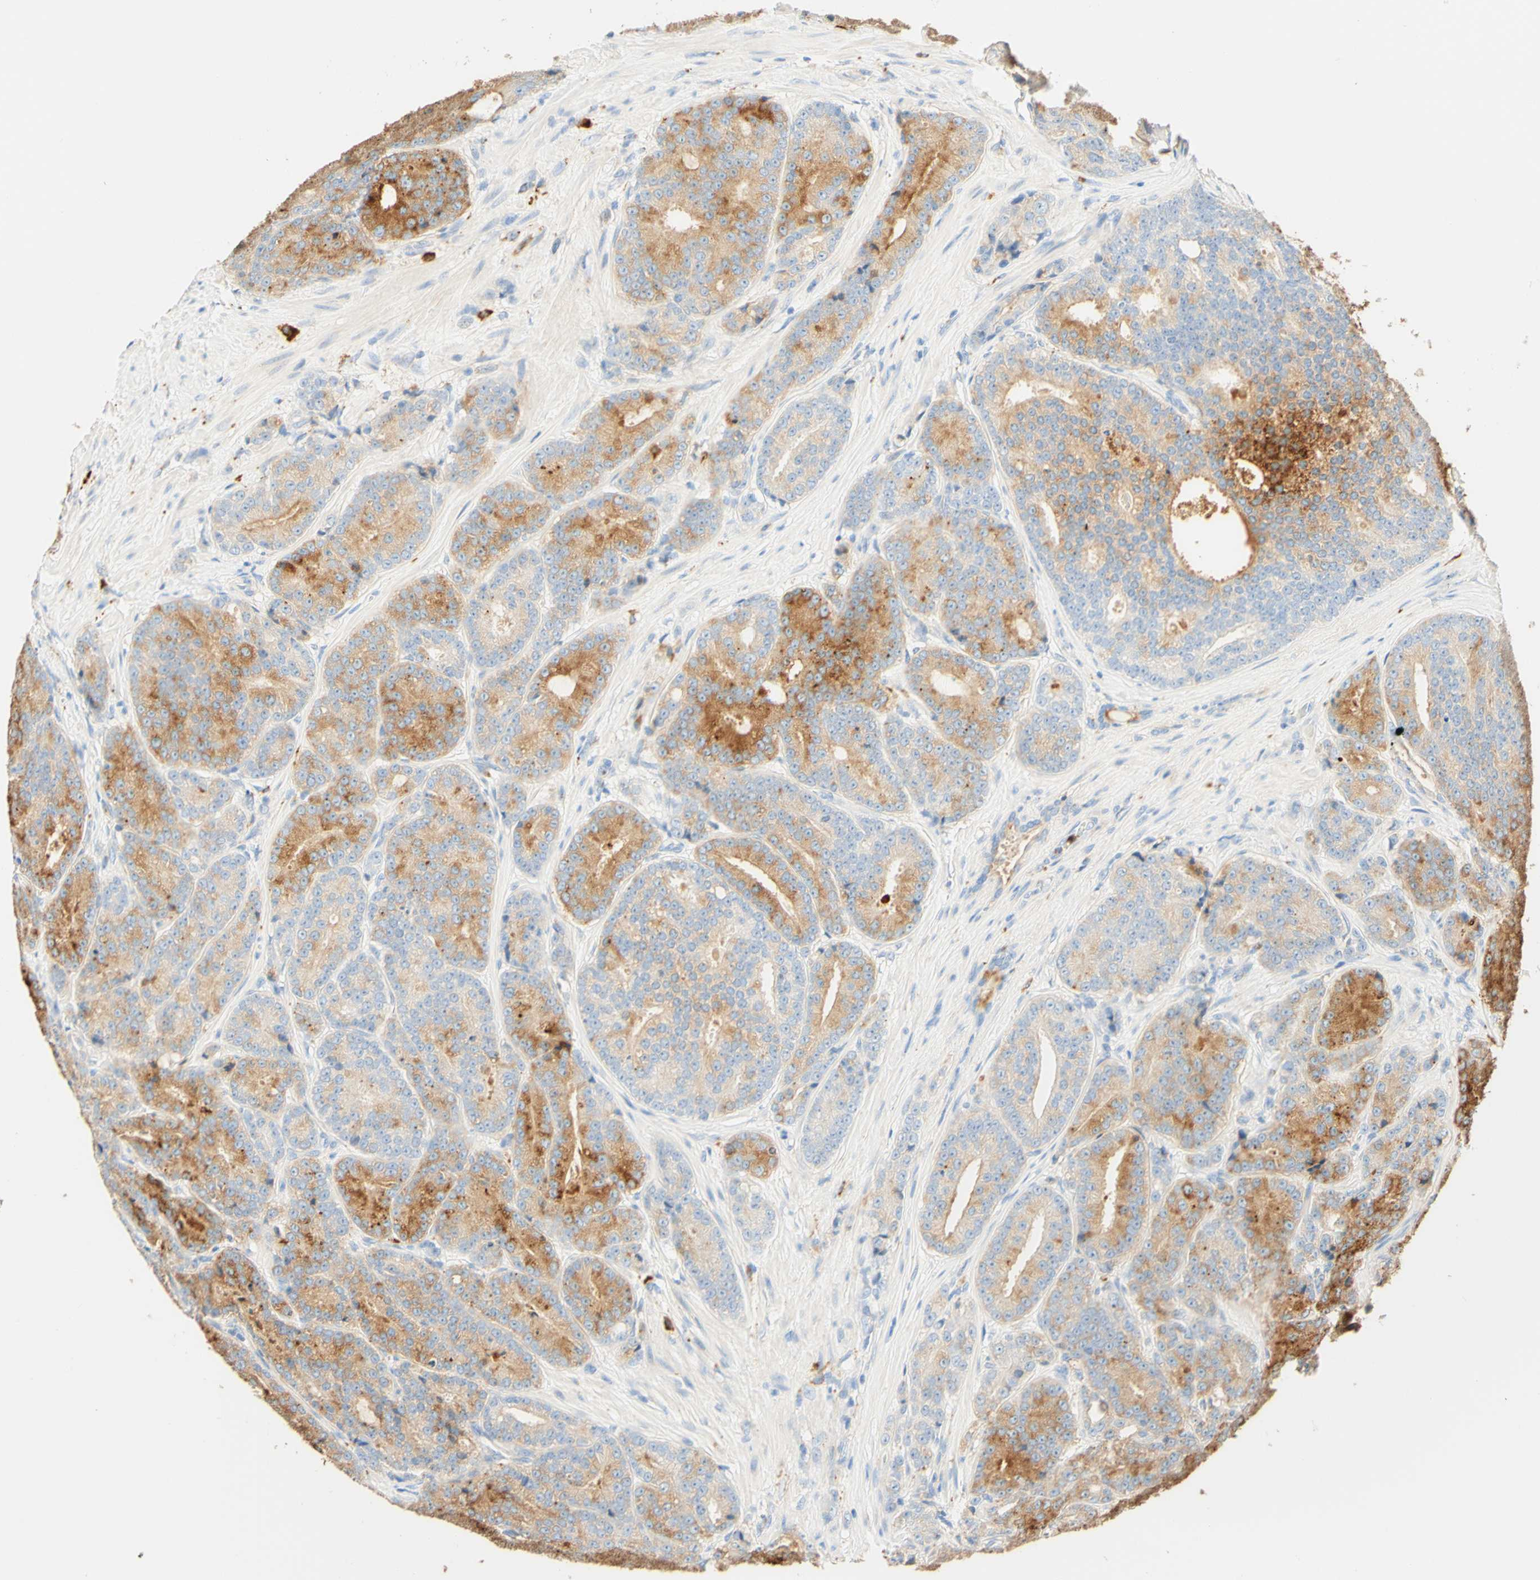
{"staining": {"intensity": "moderate", "quantity": "25%-75%", "location": "cytoplasmic/membranous"}, "tissue": "prostate cancer", "cell_type": "Tumor cells", "image_type": "cancer", "snomed": [{"axis": "morphology", "description": "Adenocarcinoma, High grade"}, {"axis": "topography", "description": "Prostate"}], "caption": "This micrograph exhibits immunohistochemistry (IHC) staining of prostate adenocarcinoma (high-grade), with medium moderate cytoplasmic/membranous positivity in about 25%-75% of tumor cells.", "gene": "CD63", "patient": {"sex": "male", "age": 61}}